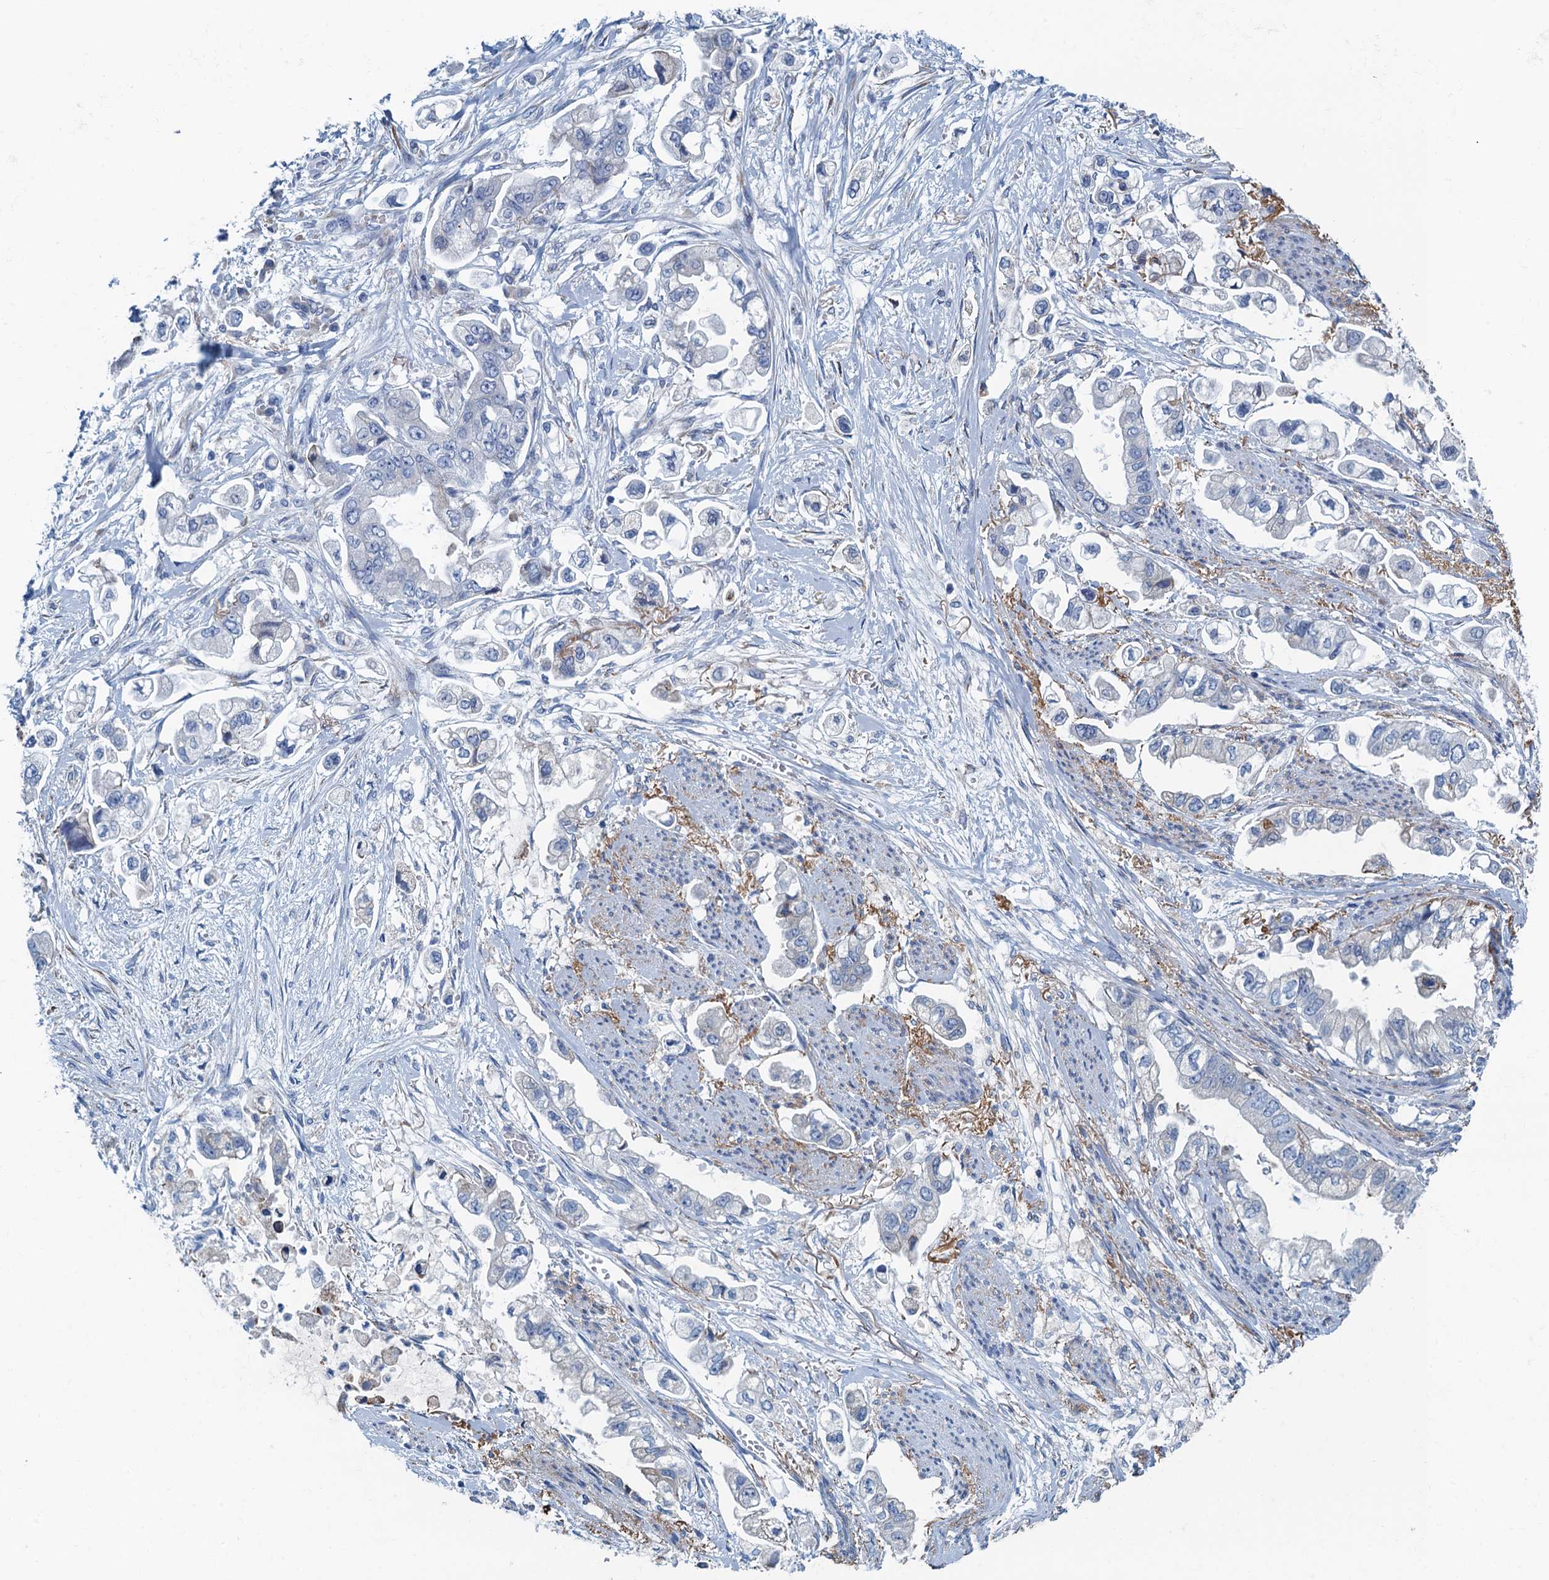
{"staining": {"intensity": "negative", "quantity": "none", "location": "none"}, "tissue": "stomach cancer", "cell_type": "Tumor cells", "image_type": "cancer", "snomed": [{"axis": "morphology", "description": "Adenocarcinoma, NOS"}, {"axis": "topography", "description": "Stomach"}], "caption": "There is no significant positivity in tumor cells of stomach cancer (adenocarcinoma).", "gene": "C10orf88", "patient": {"sex": "male", "age": 62}}